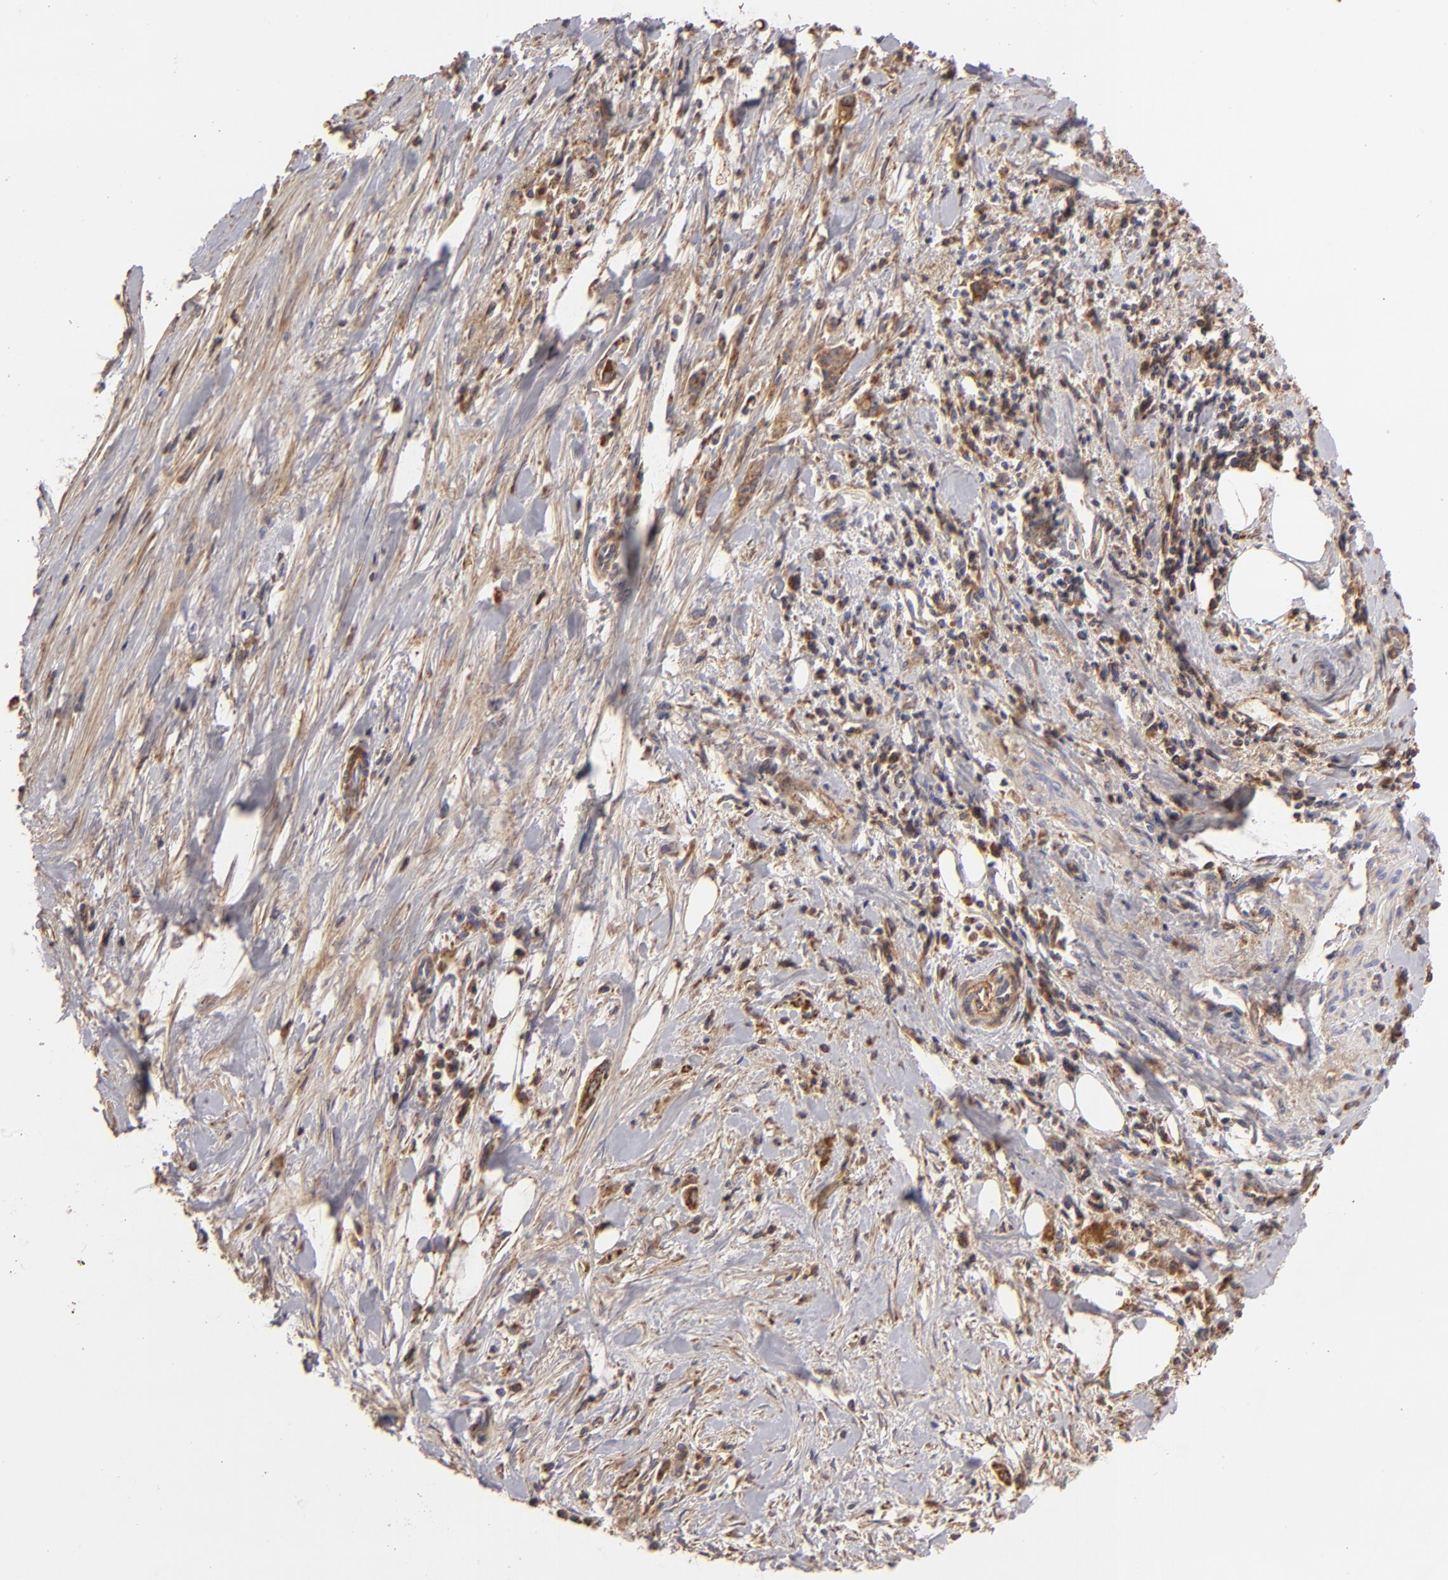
{"staining": {"intensity": "moderate", "quantity": ">75%", "location": "cytoplasmic/membranous"}, "tissue": "pancreatic cancer", "cell_type": "Tumor cells", "image_type": "cancer", "snomed": [{"axis": "morphology", "description": "Adenocarcinoma, NOS"}, {"axis": "topography", "description": "Pancreas"}], "caption": "Immunohistochemistry of adenocarcinoma (pancreatic) displays medium levels of moderate cytoplasmic/membranous expression in about >75% of tumor cells.", "gene": "CFB", "patient": {"sex": "male", "age": 59}}